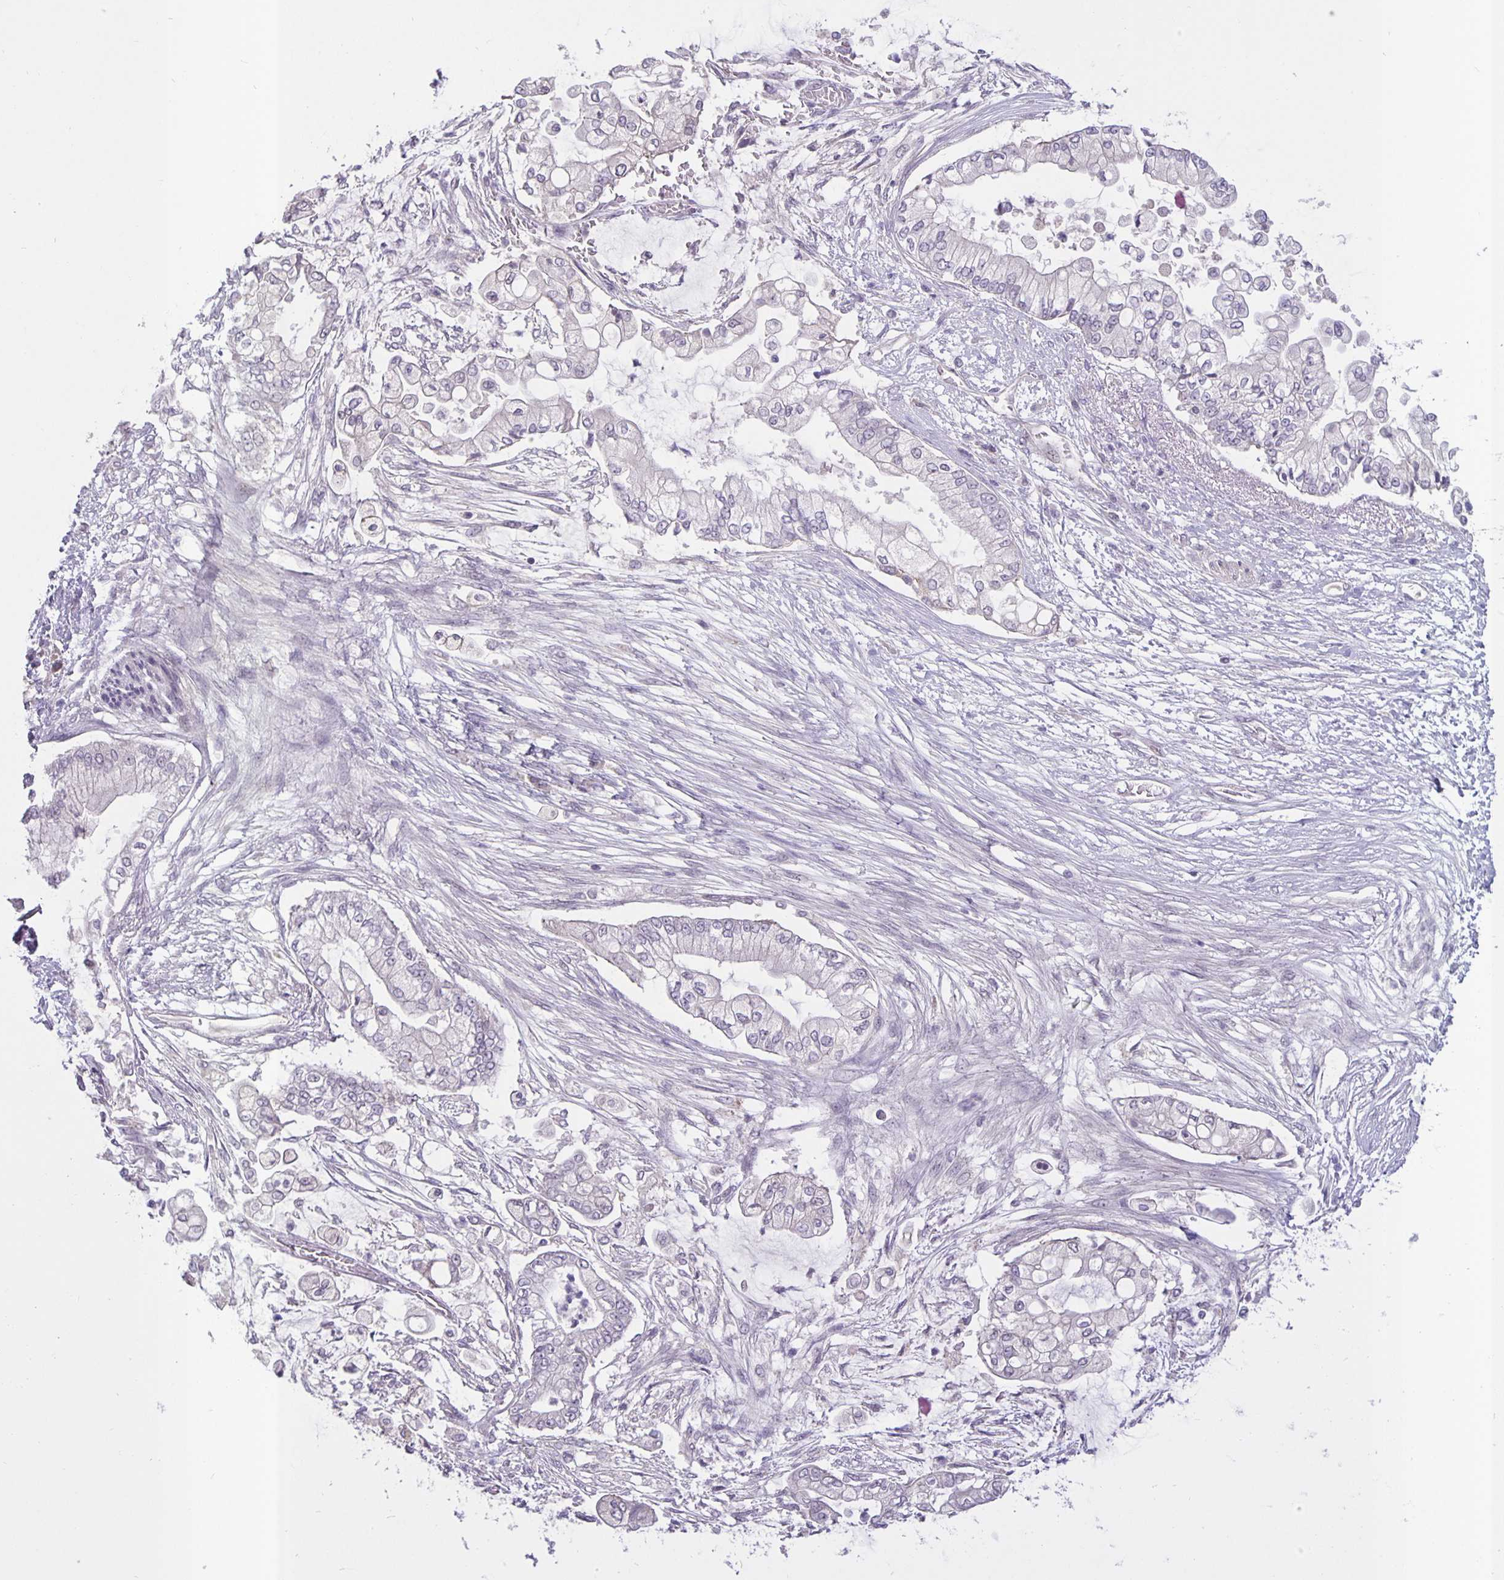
{"staining": {"intensity": "negative", "quantity": "none", "location": "none"}, "tissue": "pancreatic cancer", "cell_type": "Tumor cells", "image_type": "cancer", "snomed": [{"axis": "morphology", "description": "Adenocarcinoma, NOS"}, {"axis": "topography", "description": "Pancreas"}], "caption": "A high-resolution histopathology image shows IHC staining of pancreatic cancer, which shows no significant staining in tumor cells. (Stains: DAB IHC with hematoxylin counter stain, Microscopy: brightfield microscopy at high magnification).", "gene": "ARVCF", "patient": {"sex": "female", "age": 69}}